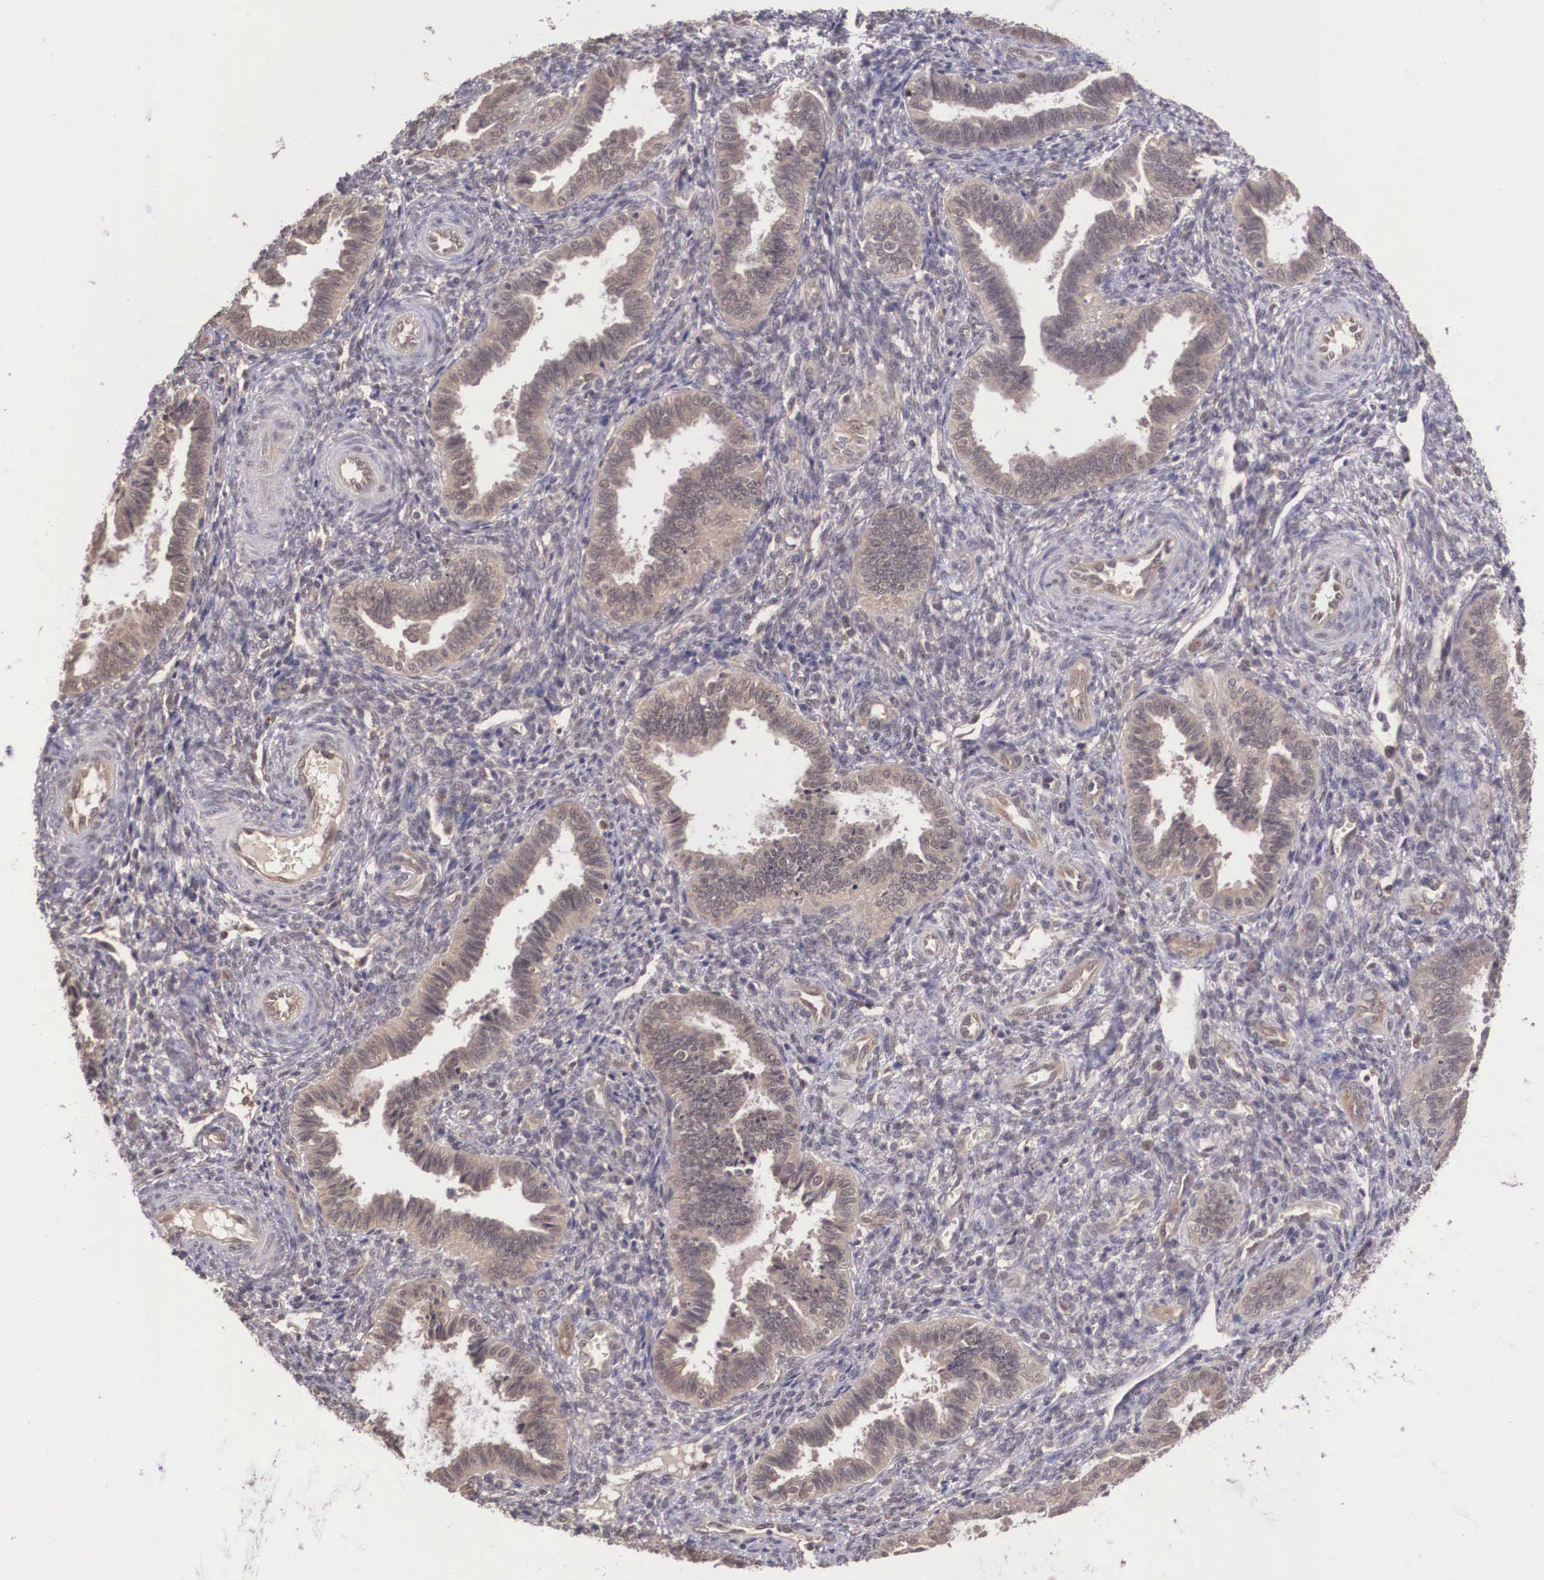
{"staining": {"intensity": "negative", "quantity": "none", "location": "none"}, "tissue": "endometrium", "cell_type": "Cells in endometrial stroma", "image_type": "normal", "snomed": [{"axis": "morphology", "description": "Normal tissue, NOS"}, {"axis": "topography", "description": "Endometrium"}], "caption": "This is an IHC histopathology image of normal human endometrium. There is no positivity in cells in endometrial stroma.", "gene": "VASH1", "patient": {"sex": "female", "age": 36}}